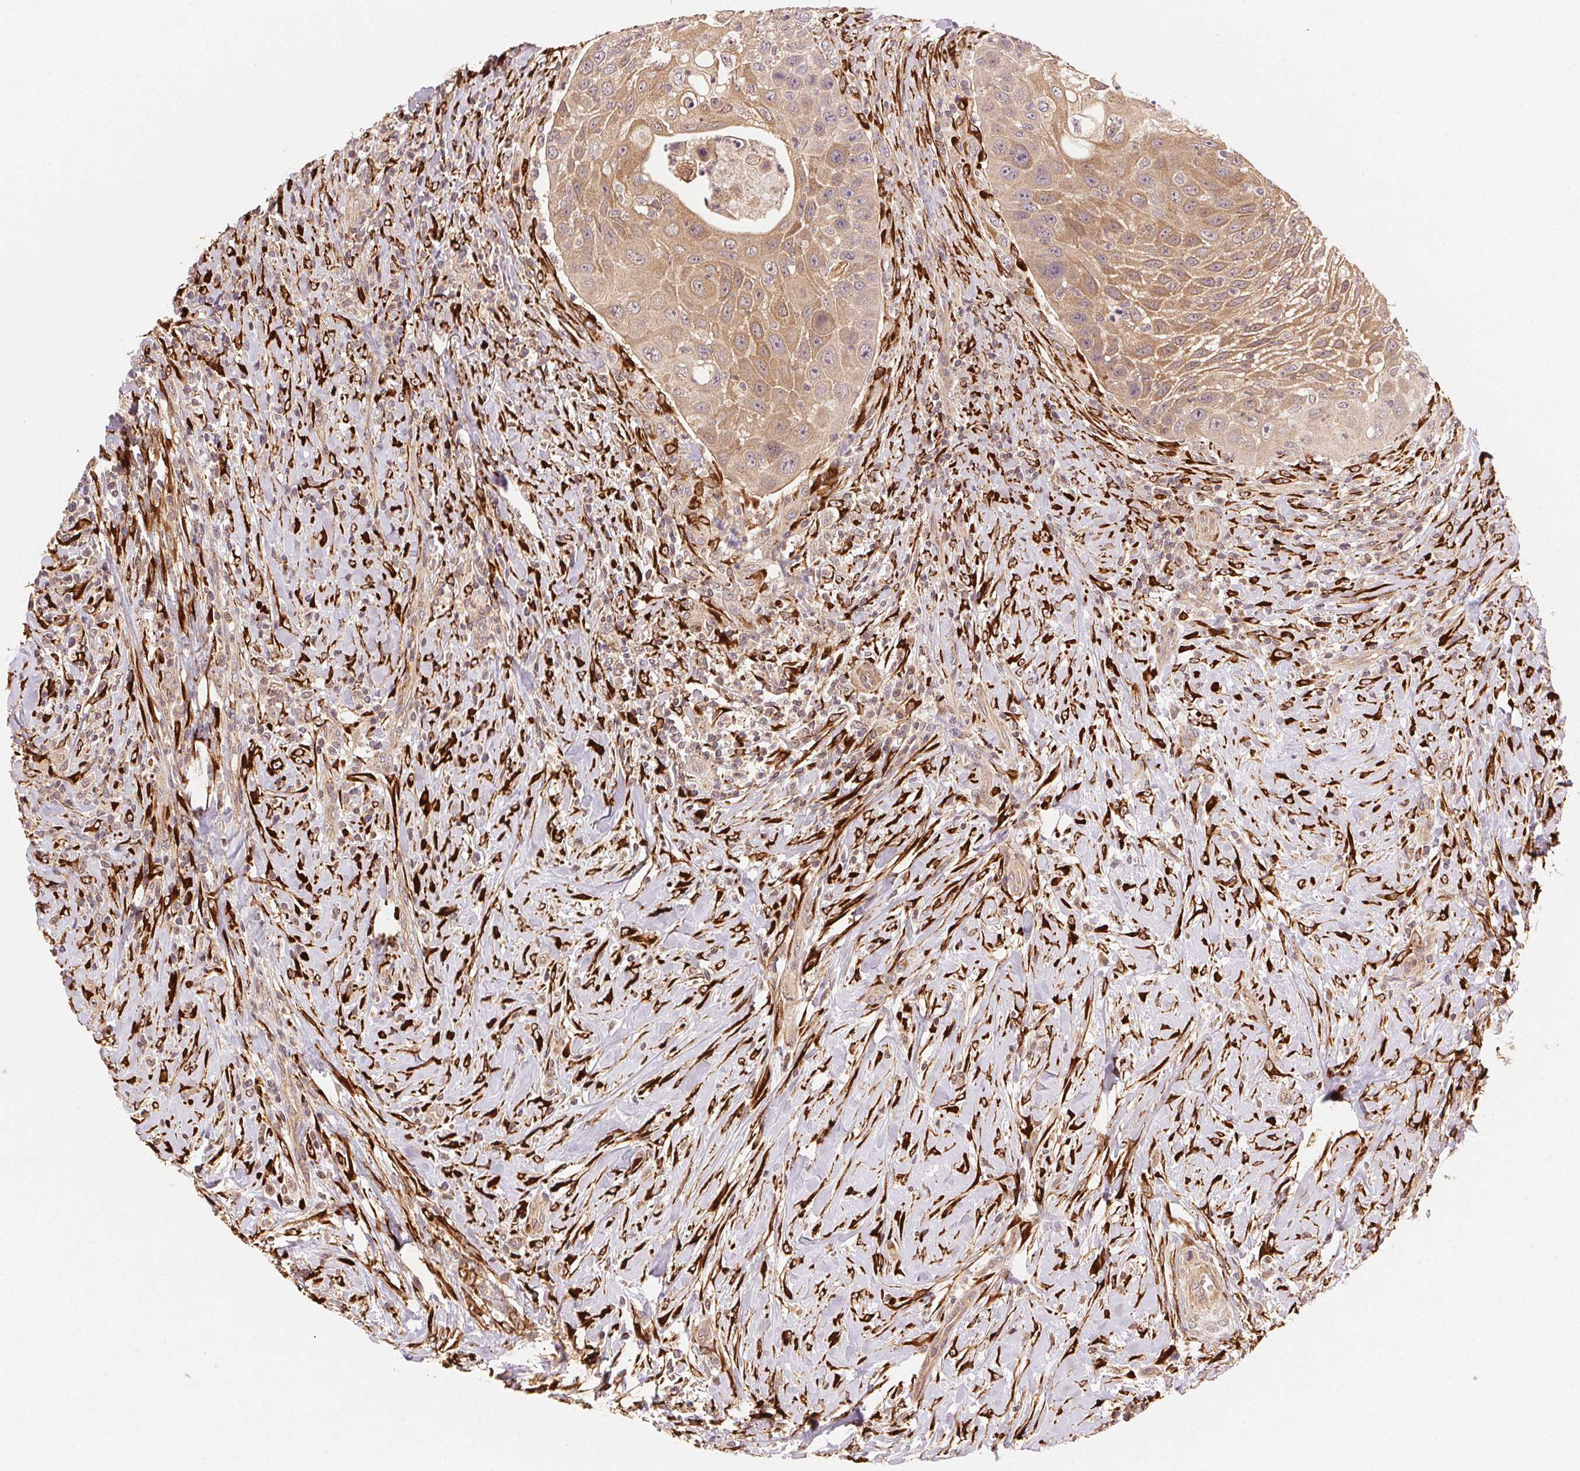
{"staining": {"intensity": "moderate", "quantity": ">75%", "location": "cytoplasmic/membranous"}, "tissue": "head and neck cancer", "cell_type": "Tumor cells", "image_type": "cancer", "snomed": [{"axis": "morphology", "description": "Squamous cell carcinoma, NOS"}, {"axis": "topography", "description": "Head-Neck"}], "caption": "The micrograph displays a brown stain indicating the presence of a protein in the cytoplasmic/membranous of tumor cells in squamous cell carcinoma (head and neck). (IHC, brightfield microscopy, high magnification).", "gene": "KLHL15", "patient": {"sex": "male", "age": 69}}